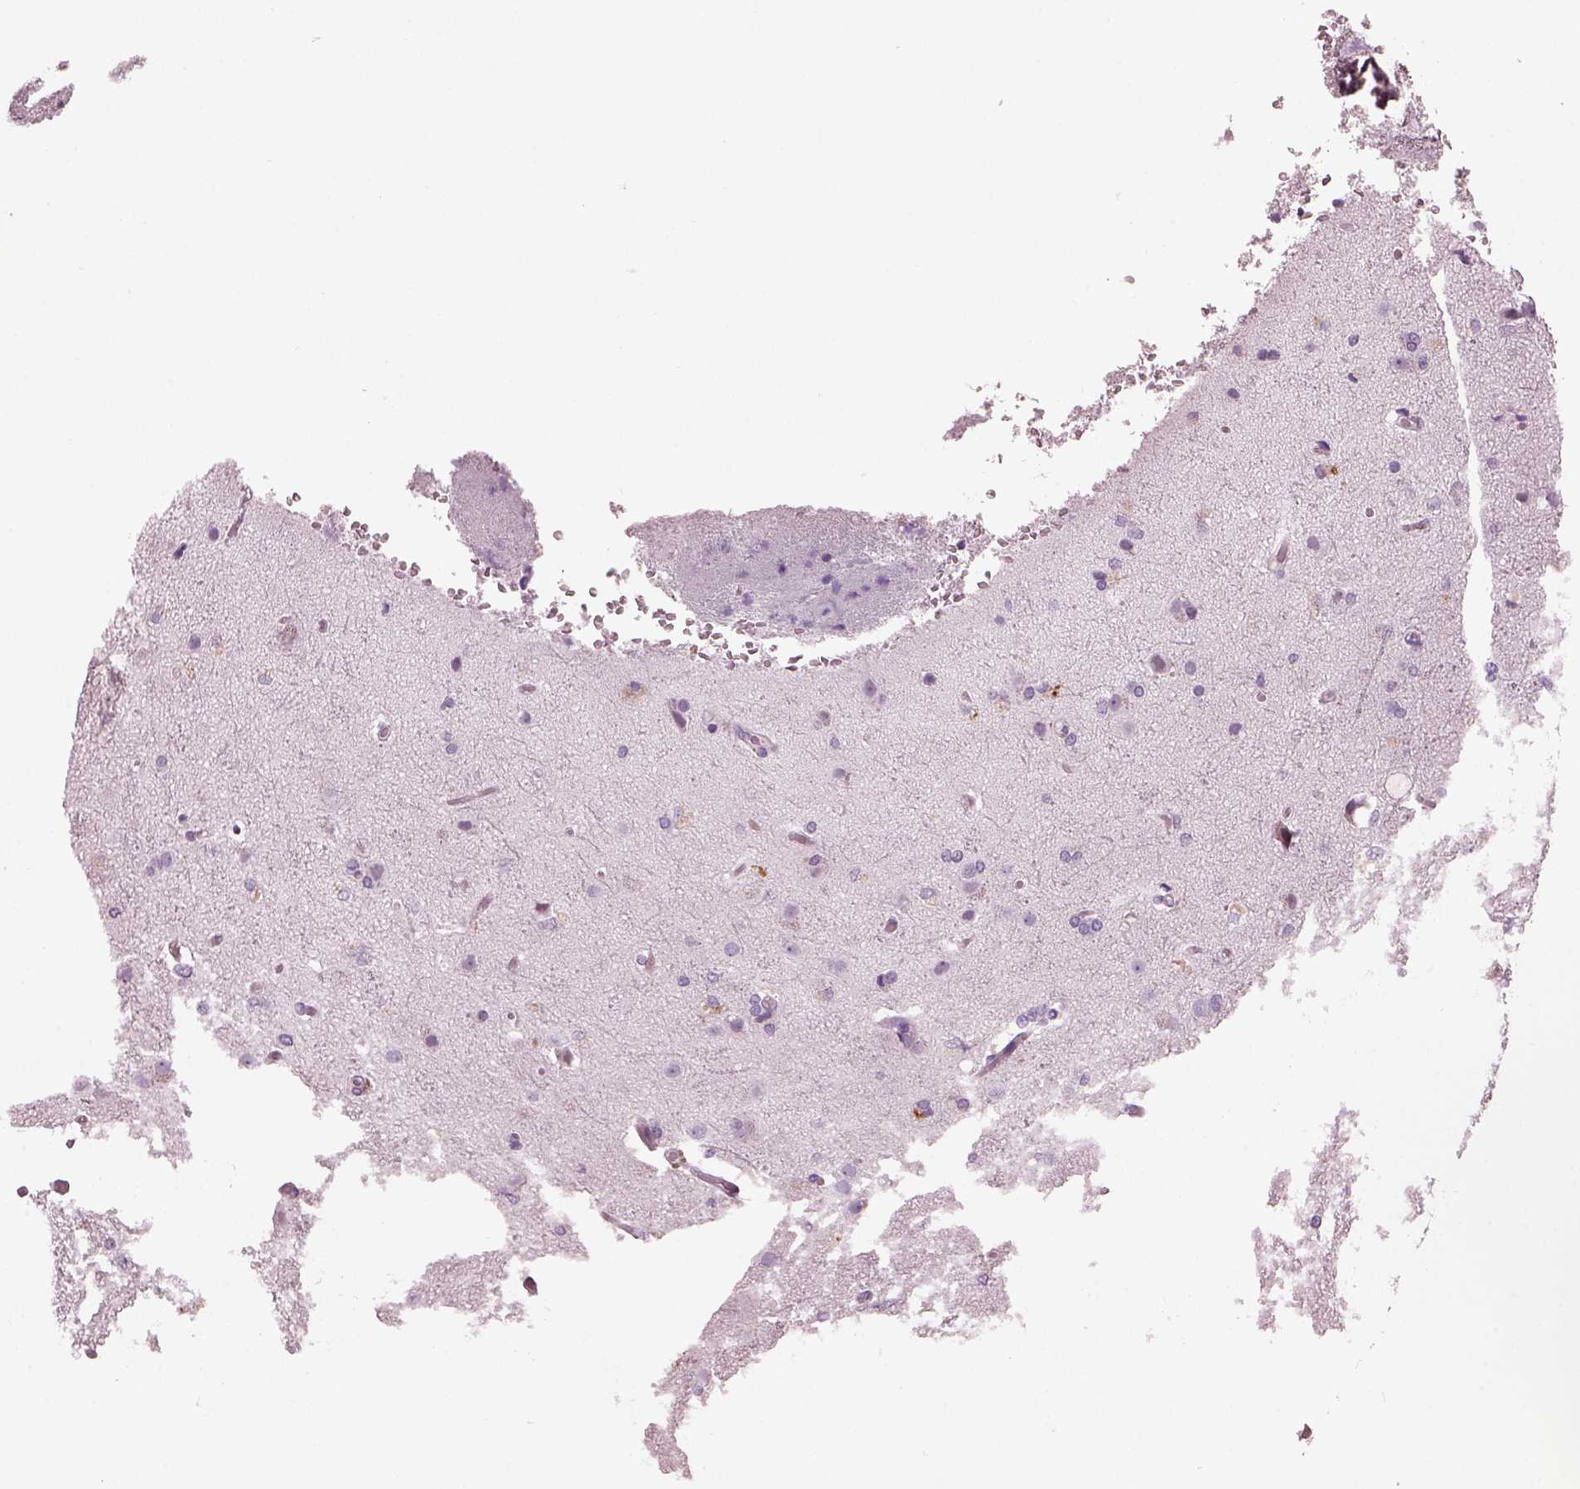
{"staining": {"intensity": "negative", "quantity": "none", "location": "none"}, "tissue": "glioma", "cell_type": "Tumor cells", "image_type": "cancer", "snomed": [{"axis": "morphology", "description": "Glioma, malignant, High grade"}, {"axis": "topography", "description": "Brain"}], "caption": "A photomicrograph of human malignant high-grade glioma is negative for staining in tumor cells.", "gene": "HYDIN", "patient": {"sex": "male", "age": 68}}